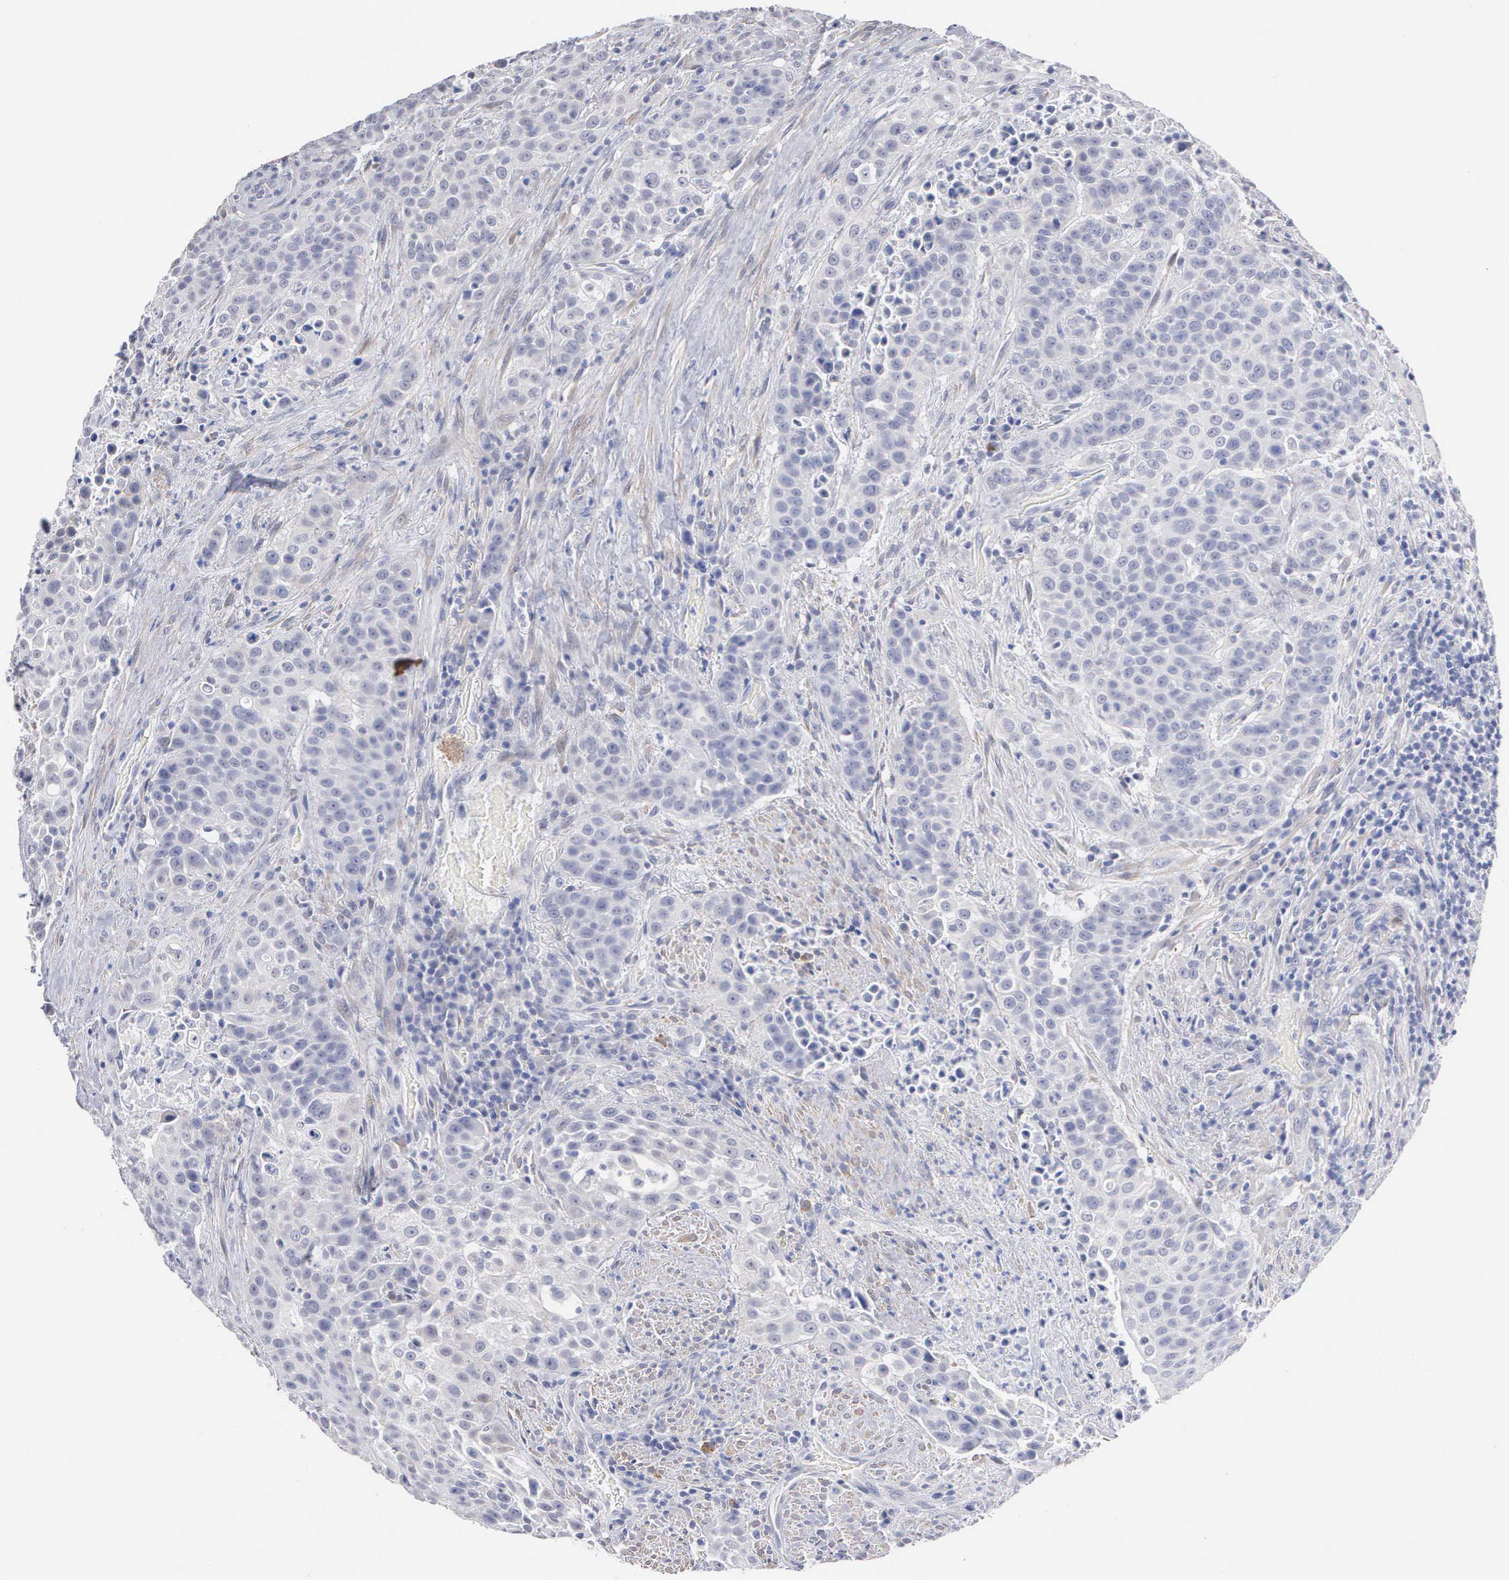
{"staining": {"intensity": "negative", "quantity": "none", "location": "none"}, "tissue": "urothelial cancer", "cell_type": "Tumor cells", "image_type": "cancer", "snomed": [{"axis": "morphology", "description": "Urothelial carcinoma, High grade"}, {"axis": "topography", "description": "Urinary bladder"}], "caption": "Urothelial cancer was stained to show a protein in brown. There is no significant expression in tumor cells.", "gene": "ELFN2", "patient": {"sex": "male", "age": 74}}